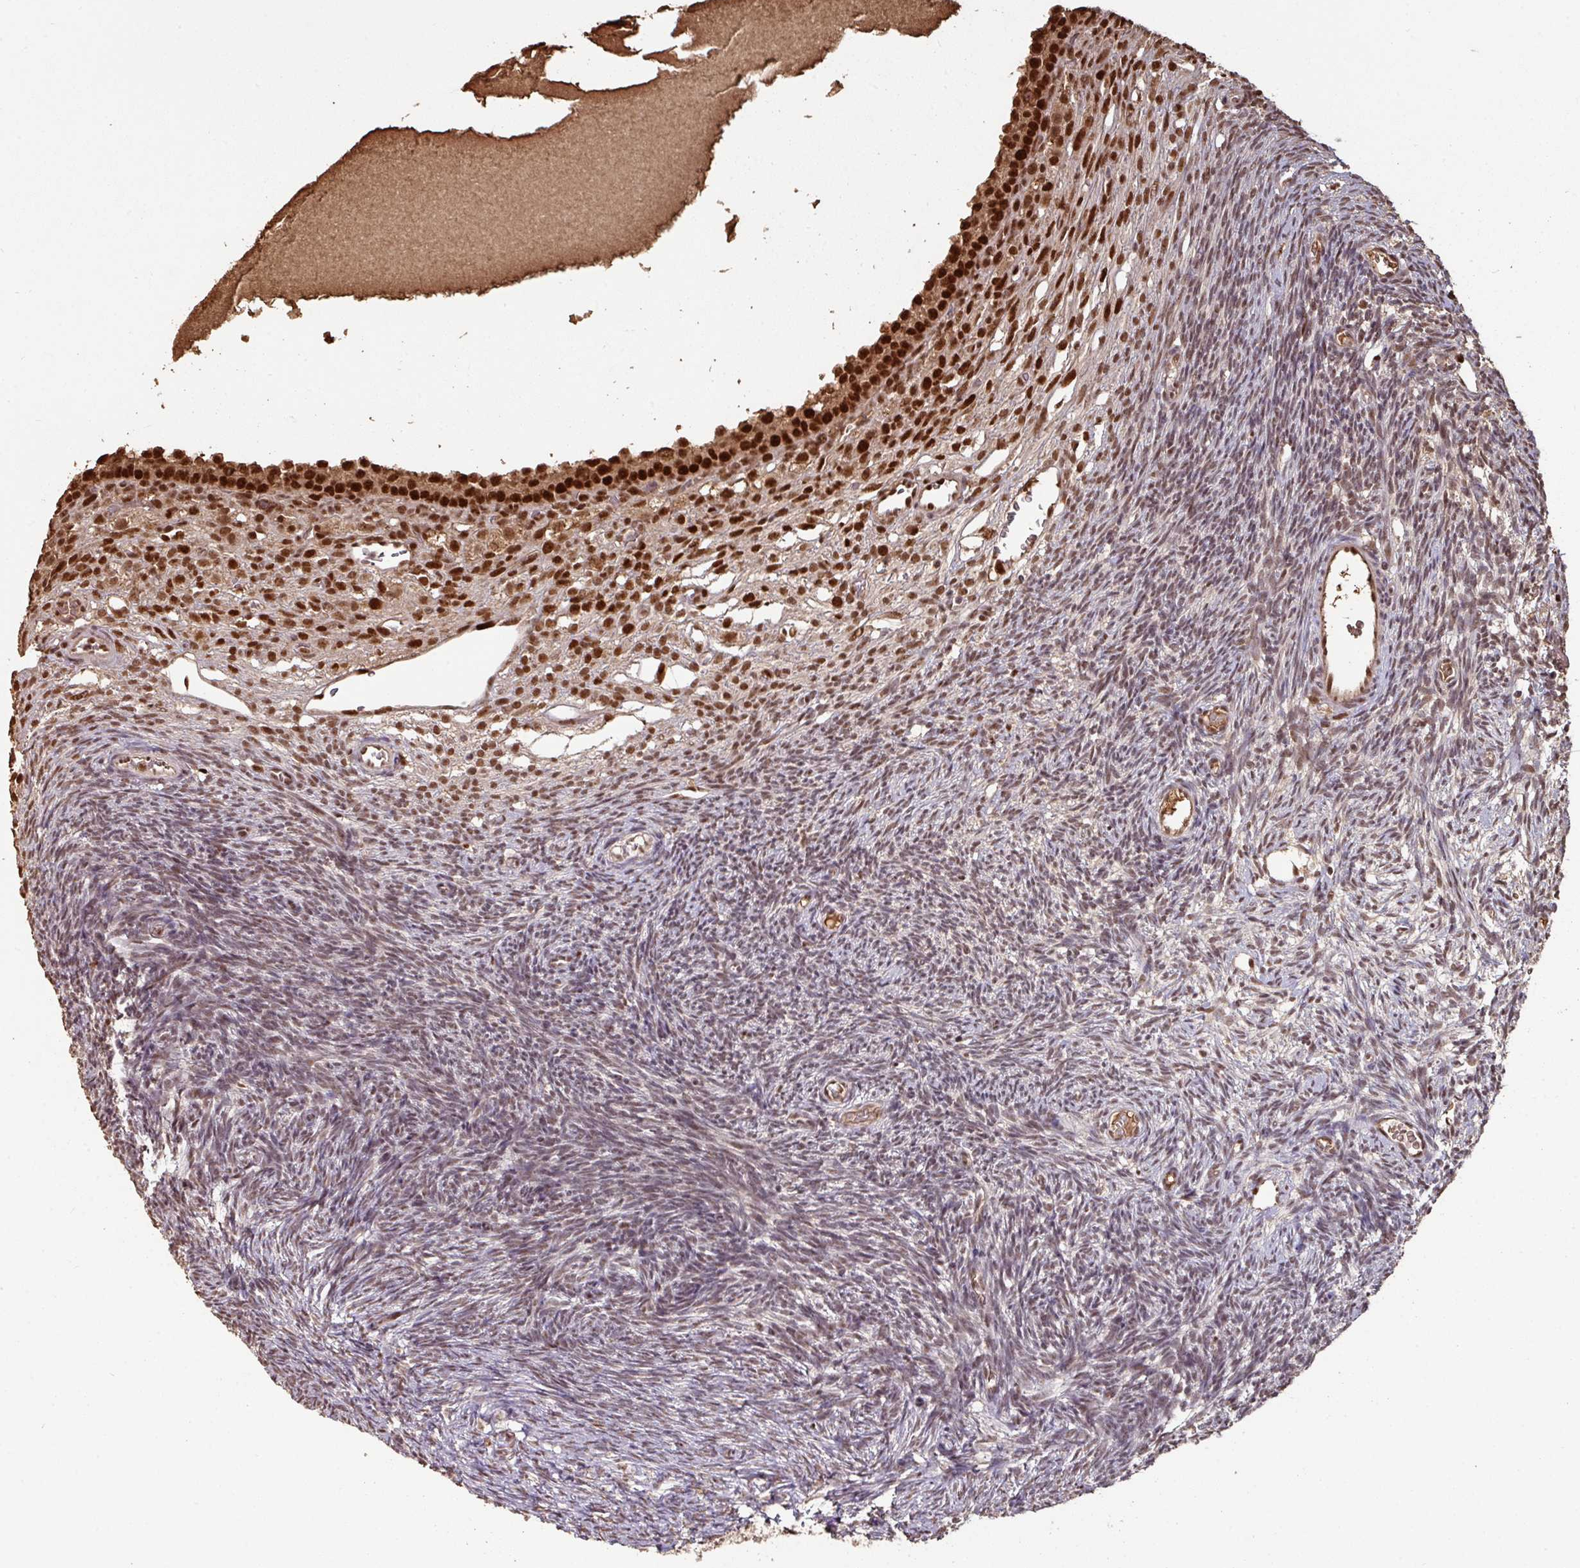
{"staining": {"intensity": "strong", "quantity": ">75%", "location": "cytoplasmic/membranous,nuclear"}, "tissue": "ovary", "cell_type": "Follicle cells", "image_type": "normal", "snomed": [{"axis": "morphology", "description": "Normal tissue, NOS"}, {"axis": "topography", "description": "Ovary"}], "caption": "Benign ovary shows strong cytoplasmic/membranous,nuclear expression in about >75% of follicle cells (DAB (3,3'-diaminobenzidine) IHC with brightfield microscopy, high magnification)..", "gene": "POLD1", "patient": {"sex": "female", "age": 39}}